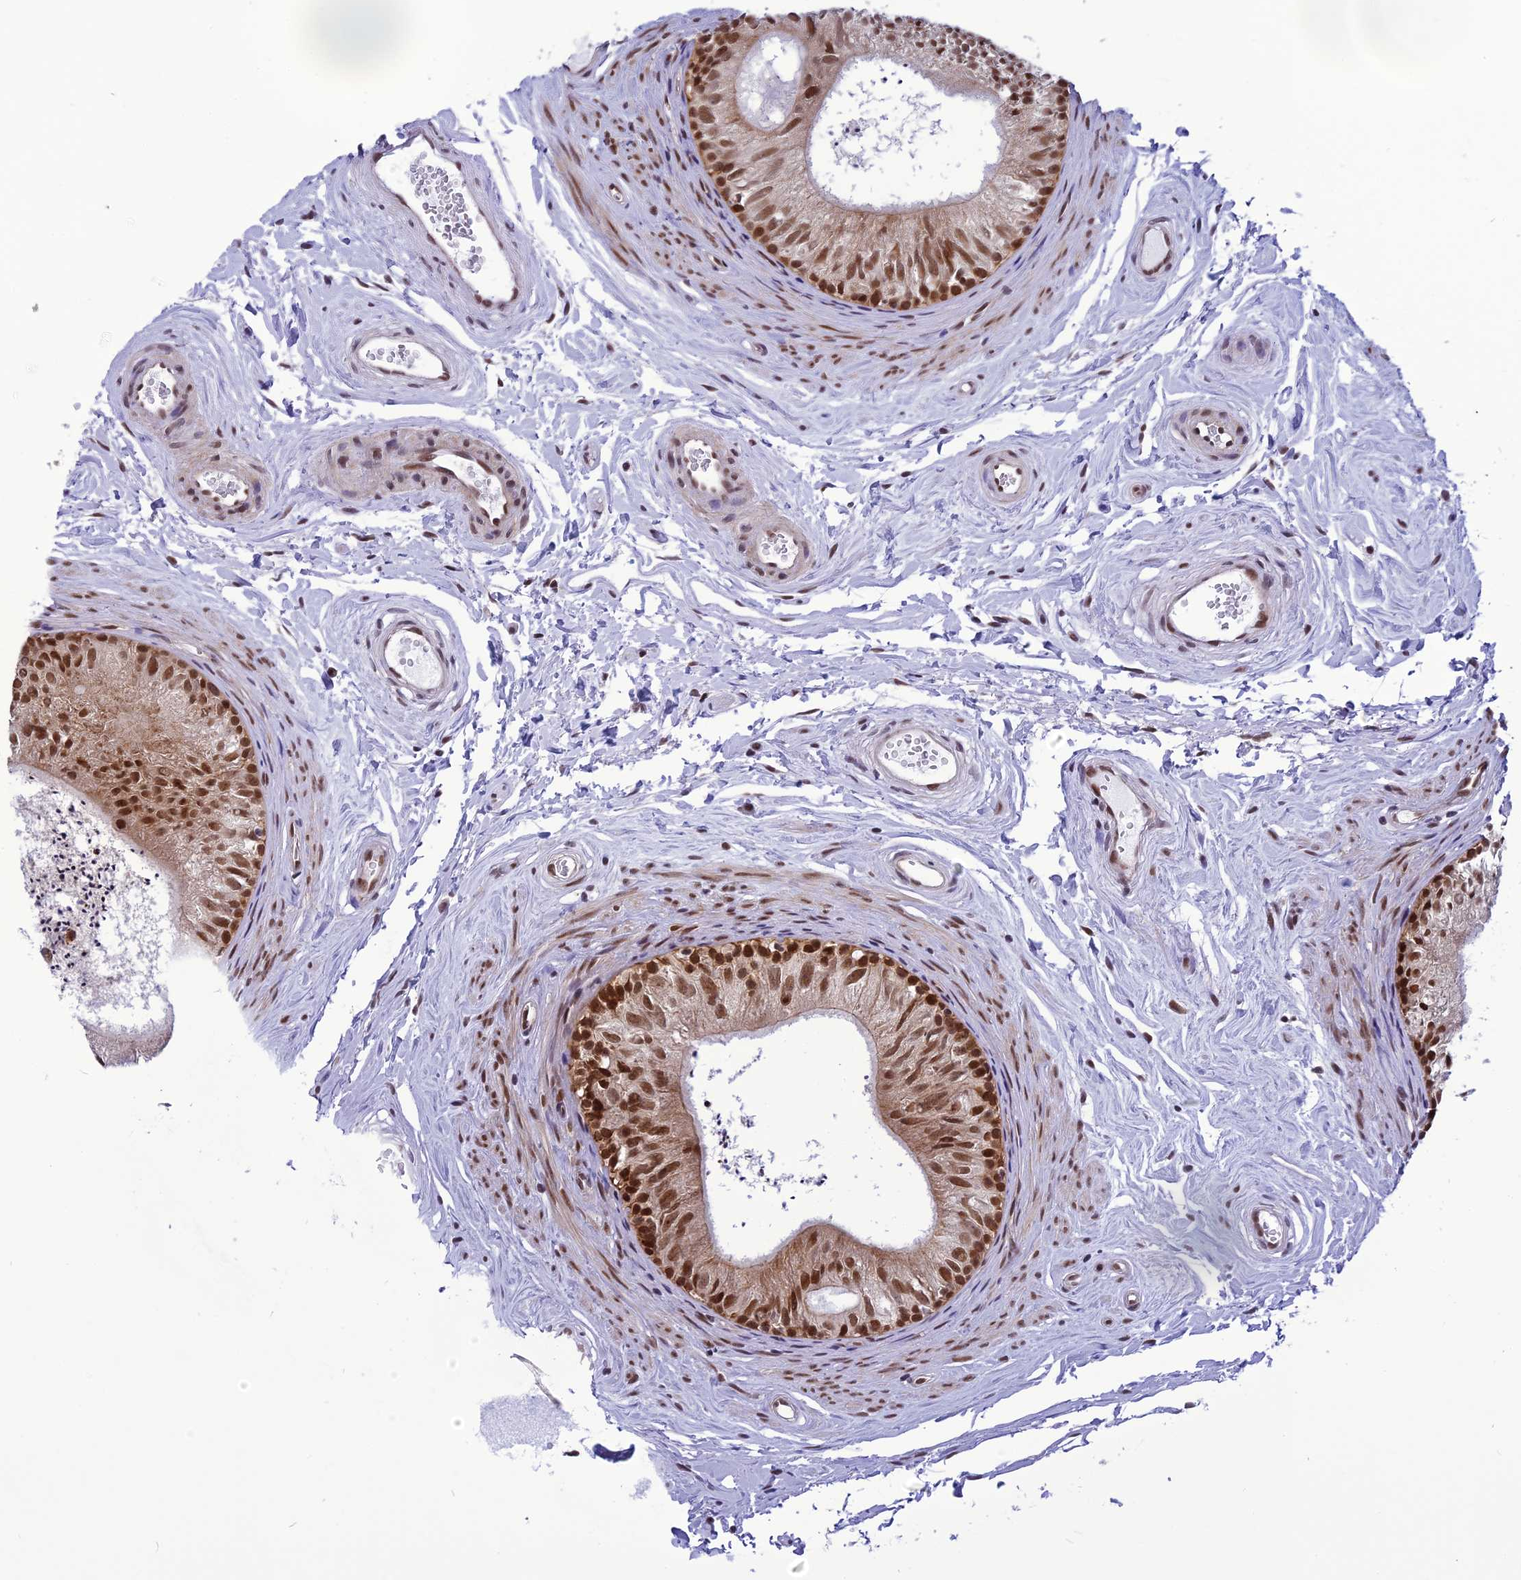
{"staining": {"intensity": "strong", "quantity": ">75%", "location": "nuclear"}, "tissue": "epididymis", "cell_type": "Glandular cells", "image_type": "normal", "snomed": [{"axis": "morphology", "description": "Normal tissue, NOS"}, {"axis": "topography", "description": "Epididymis"}], "caption": "Strong nuclear staining for a protein is present in approximately >75% of glandular cells of benign epididymis using immunohistochemistry (IHC).", "gene": "RTRAF", "patient": {"sex": "male", "age": 56}}